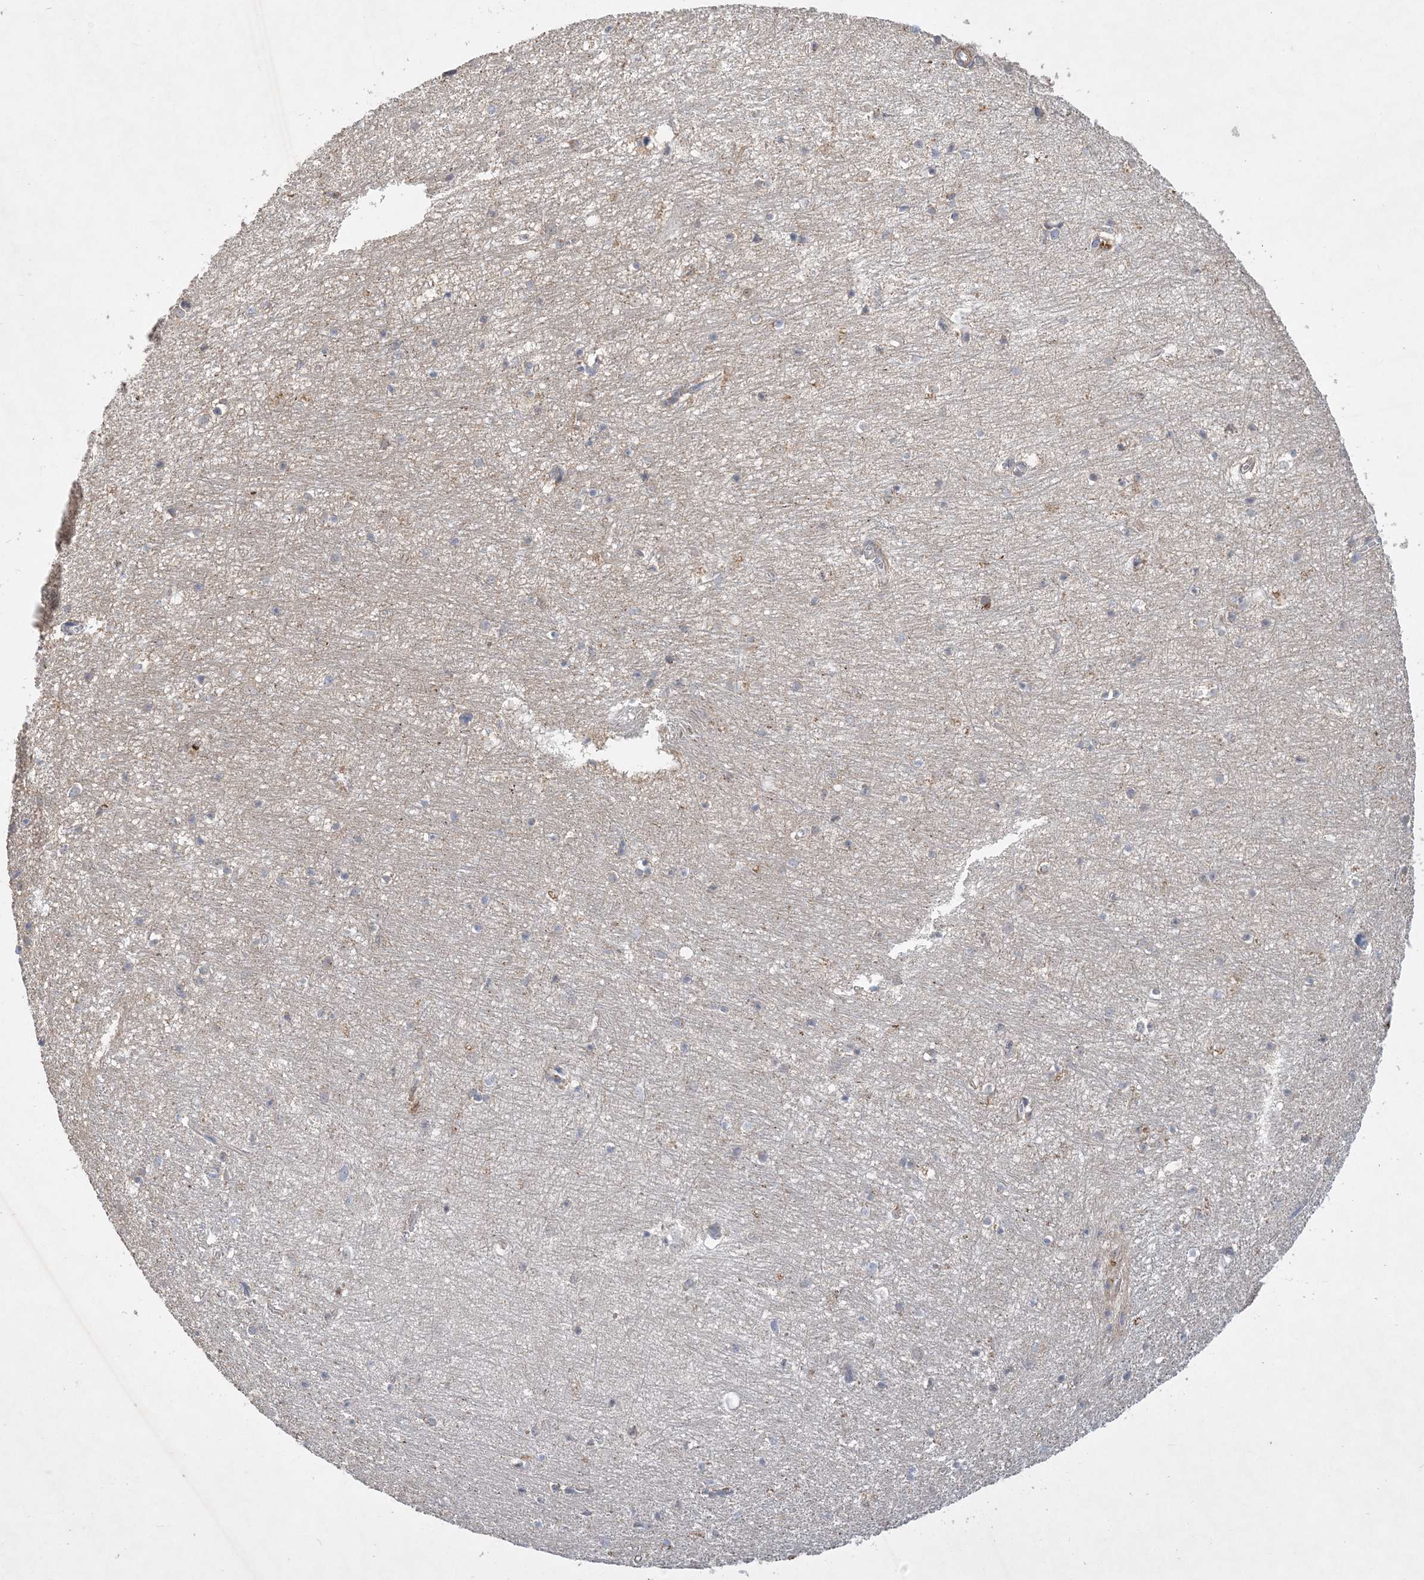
{"staining": {"intensity": "weak", "quantity": "<25%", "location": "cytoplasmic/membranous"}, "tissue": "hippocampus", "cell_type": "Glial cells", "image_type": "normal", "snomed": [{"axis": "morphology", "description": "Normal tissue, NOS"}, {"axis": "topography", "description": "Hippocampus"}], "caption": "This is a micrograph of immunohistochemistry staining of unremarkable hippocampus, which shows no expression in glial cells. (DAB IHC with hematoxylin counter stain).", "gene": "FEZ2", "patient": {"sex": "female", "age": 64}}